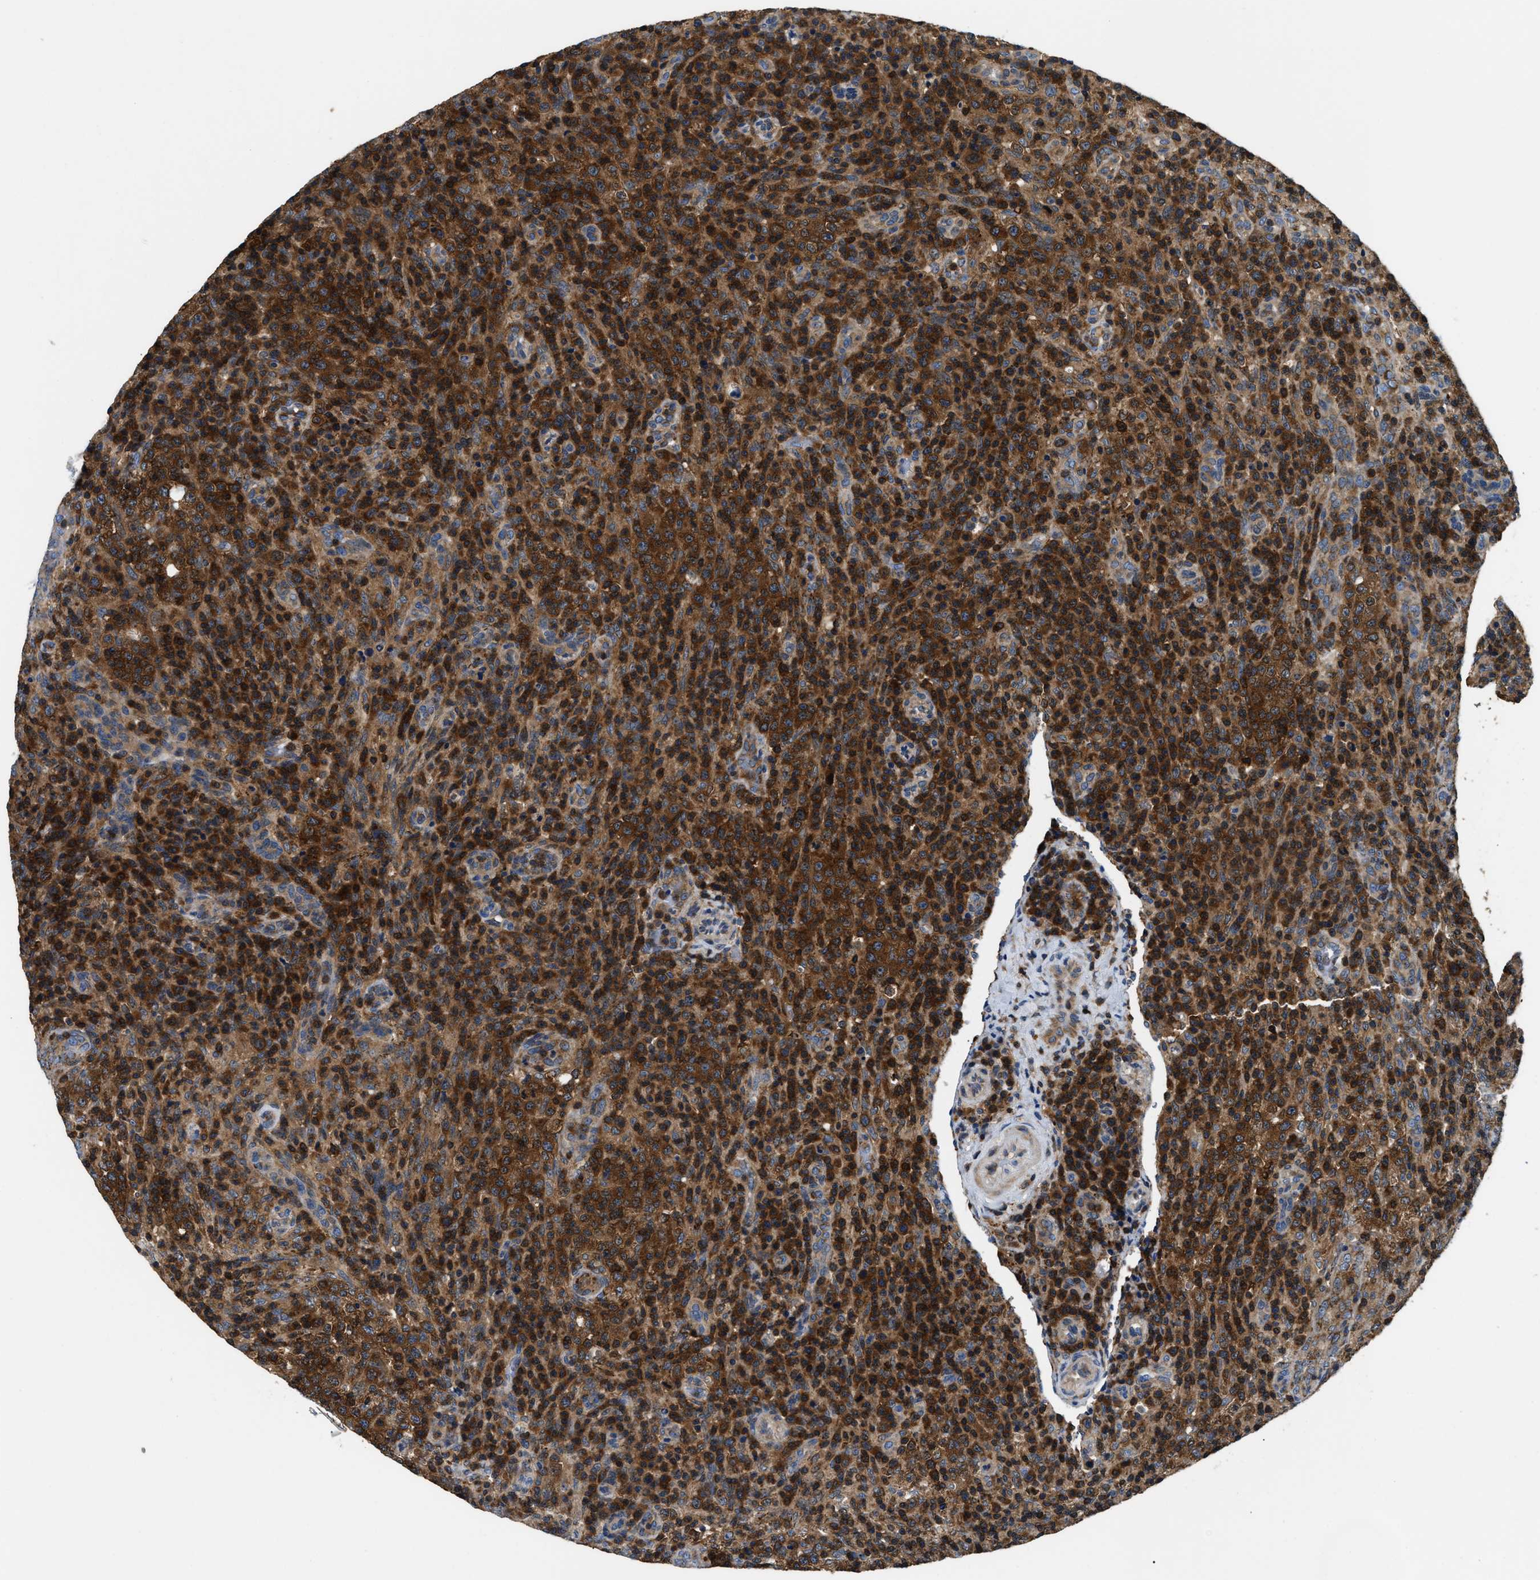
{"staining": {"intensity": "strong", "quantity": ">75%", "location": "cytoplasmic/membranous"}, "tissue": "lymphoma", "cell_type": "Tumor cells", "image_type": "cancer", "snomed": [{"axis": "morphology", "description": "Malignant lymphoma, non-Hodgkin's type, High grade"}, {"axis": "topography", "description": "Lymph node"}], "caption": "High-grade malignant lymphoma, non-Hodgkin's type tissue shows strong cytoplasmic/membranous staining in approximately >75% of tumor cells", "gene": "CCM2", "patient": {"sex": "female", "age": 76}}